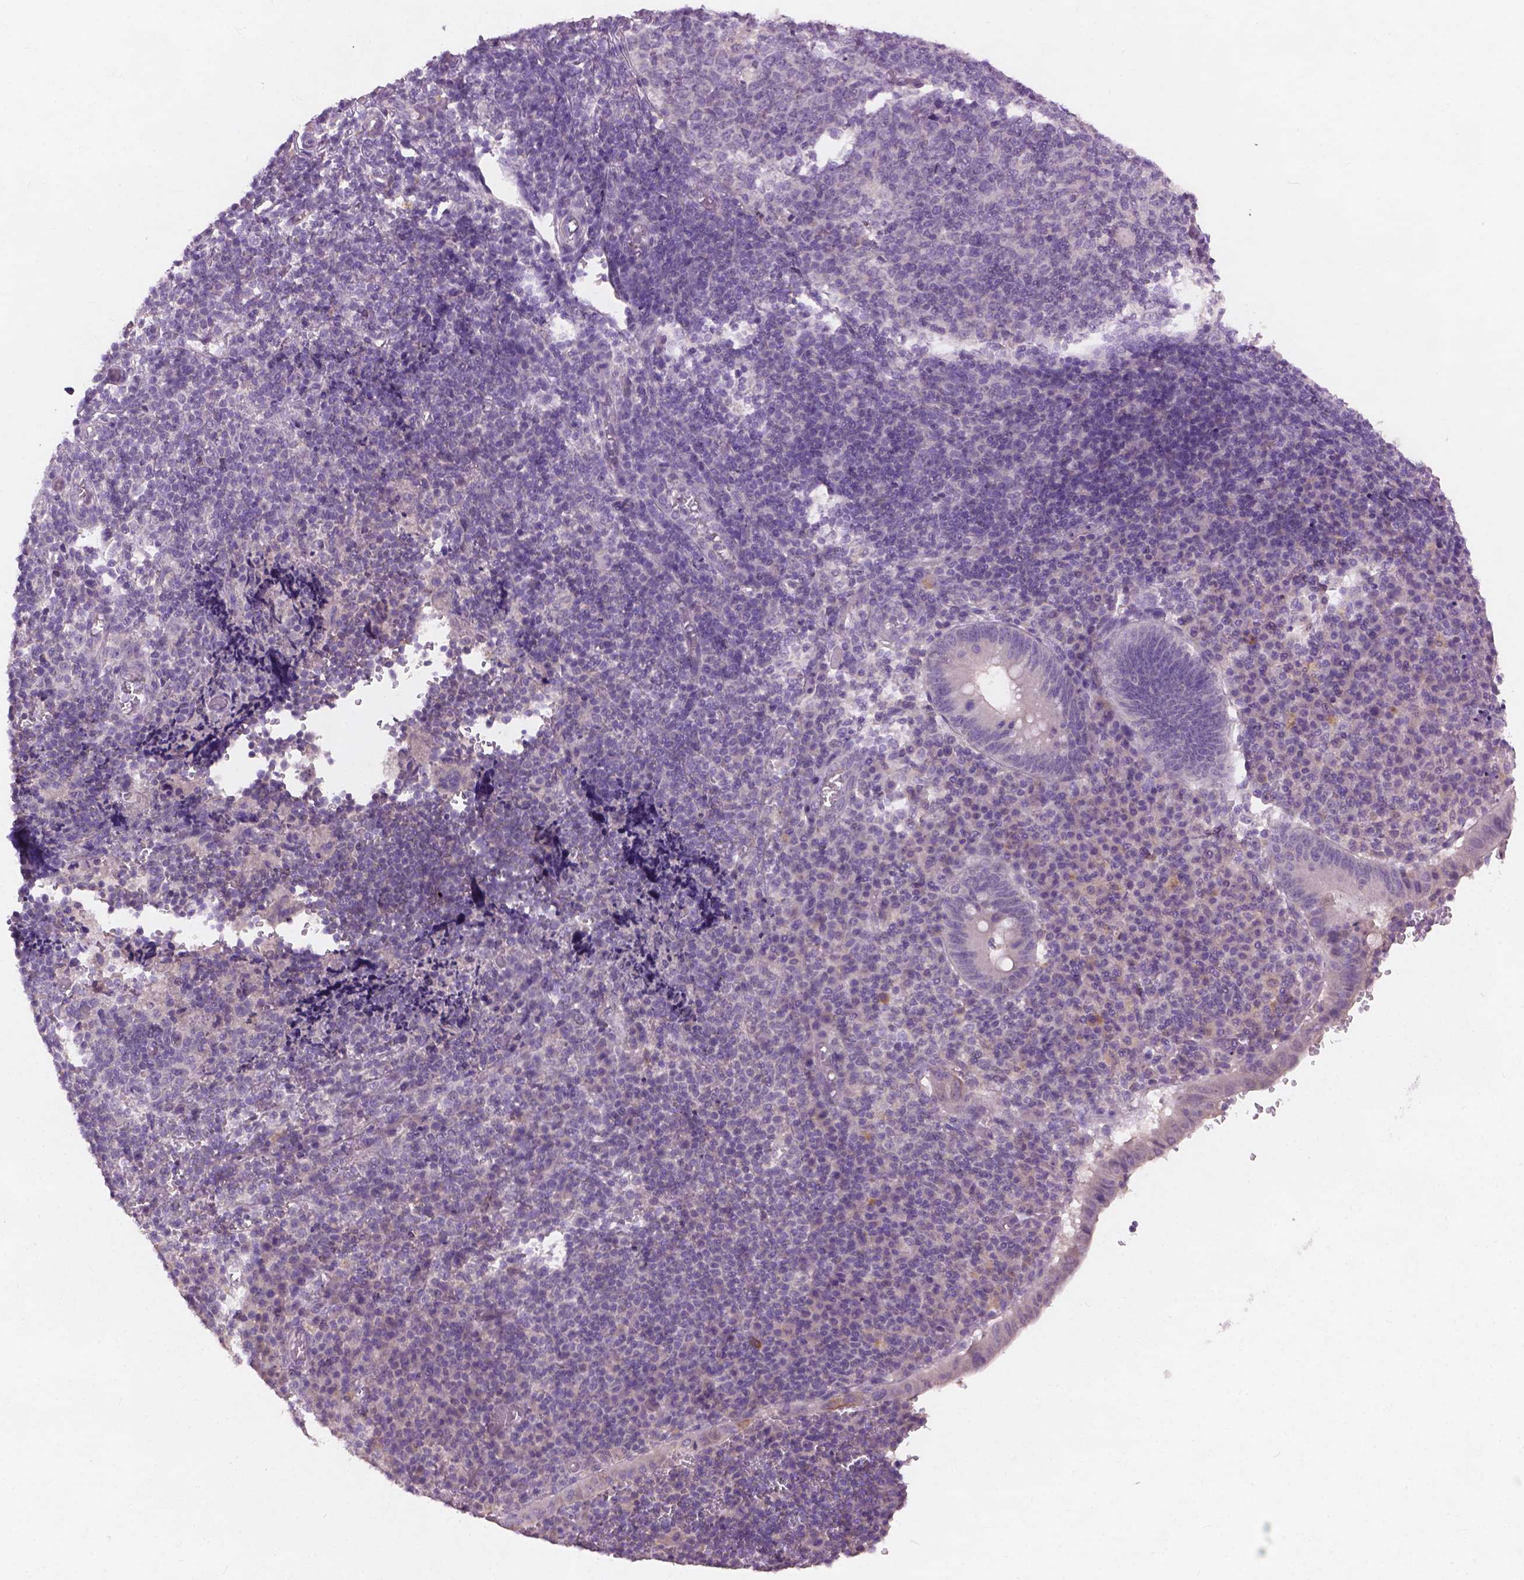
{"staining": {"intensity": "negative", "quantity": "none", "location": "none"}, "tissue": "appendix", "cell_type": "Glandular cells", "image_type": "normal", "snomed": [{"axis": "morphology", "description": "Normal tissue, NOS"}, {"axis": "topography", "description": "Appendix"}], "caption": "An IHC micrograph of benign appendix is shown. There is no staining in glandular cells of appendix.", "gene": "KRT17", "patient": {"sex": "male", "age": 18}}